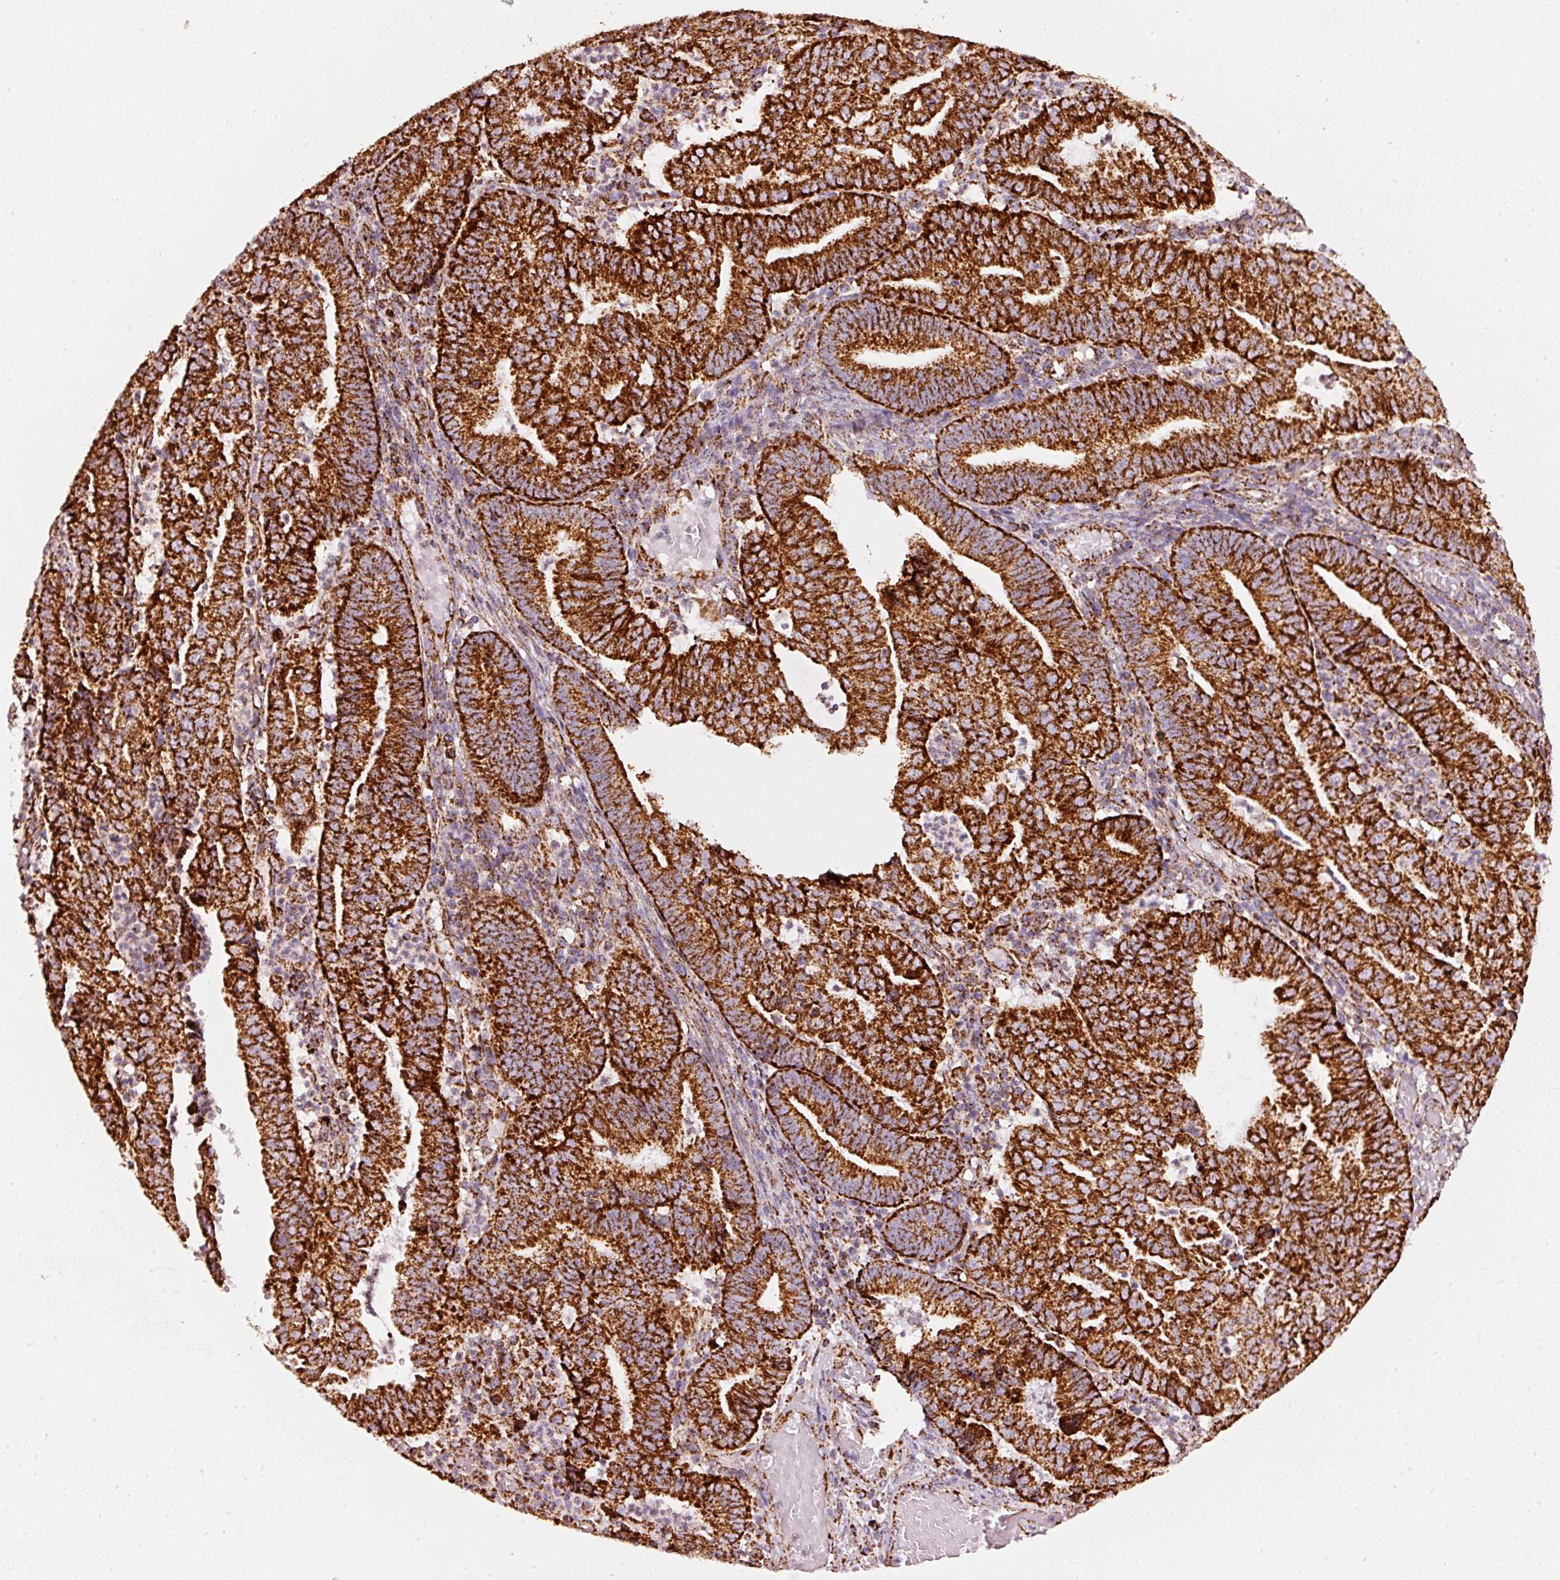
{"staining": {"intensity": "strong", "quantity": ">75%", "location": "cytoplasmic/membranous"}, "tissue": "endometrial cancer", "cell_type": "Tumor cells", "image_type": "cancer", "snomed": [{"axis": "morphology", "description": "Adenocarcinoma, NOS"}, {"axis": "topography", "description": "Endometrium"}], "caption": "Endometrial cancer was stained to show a protein in brown. There is high levels of strong cytoplasmic/membranous expression in about >75% of tumor cells.", "gene": "UQCRC1", "patient": {"sex": "female", "age": 60}}